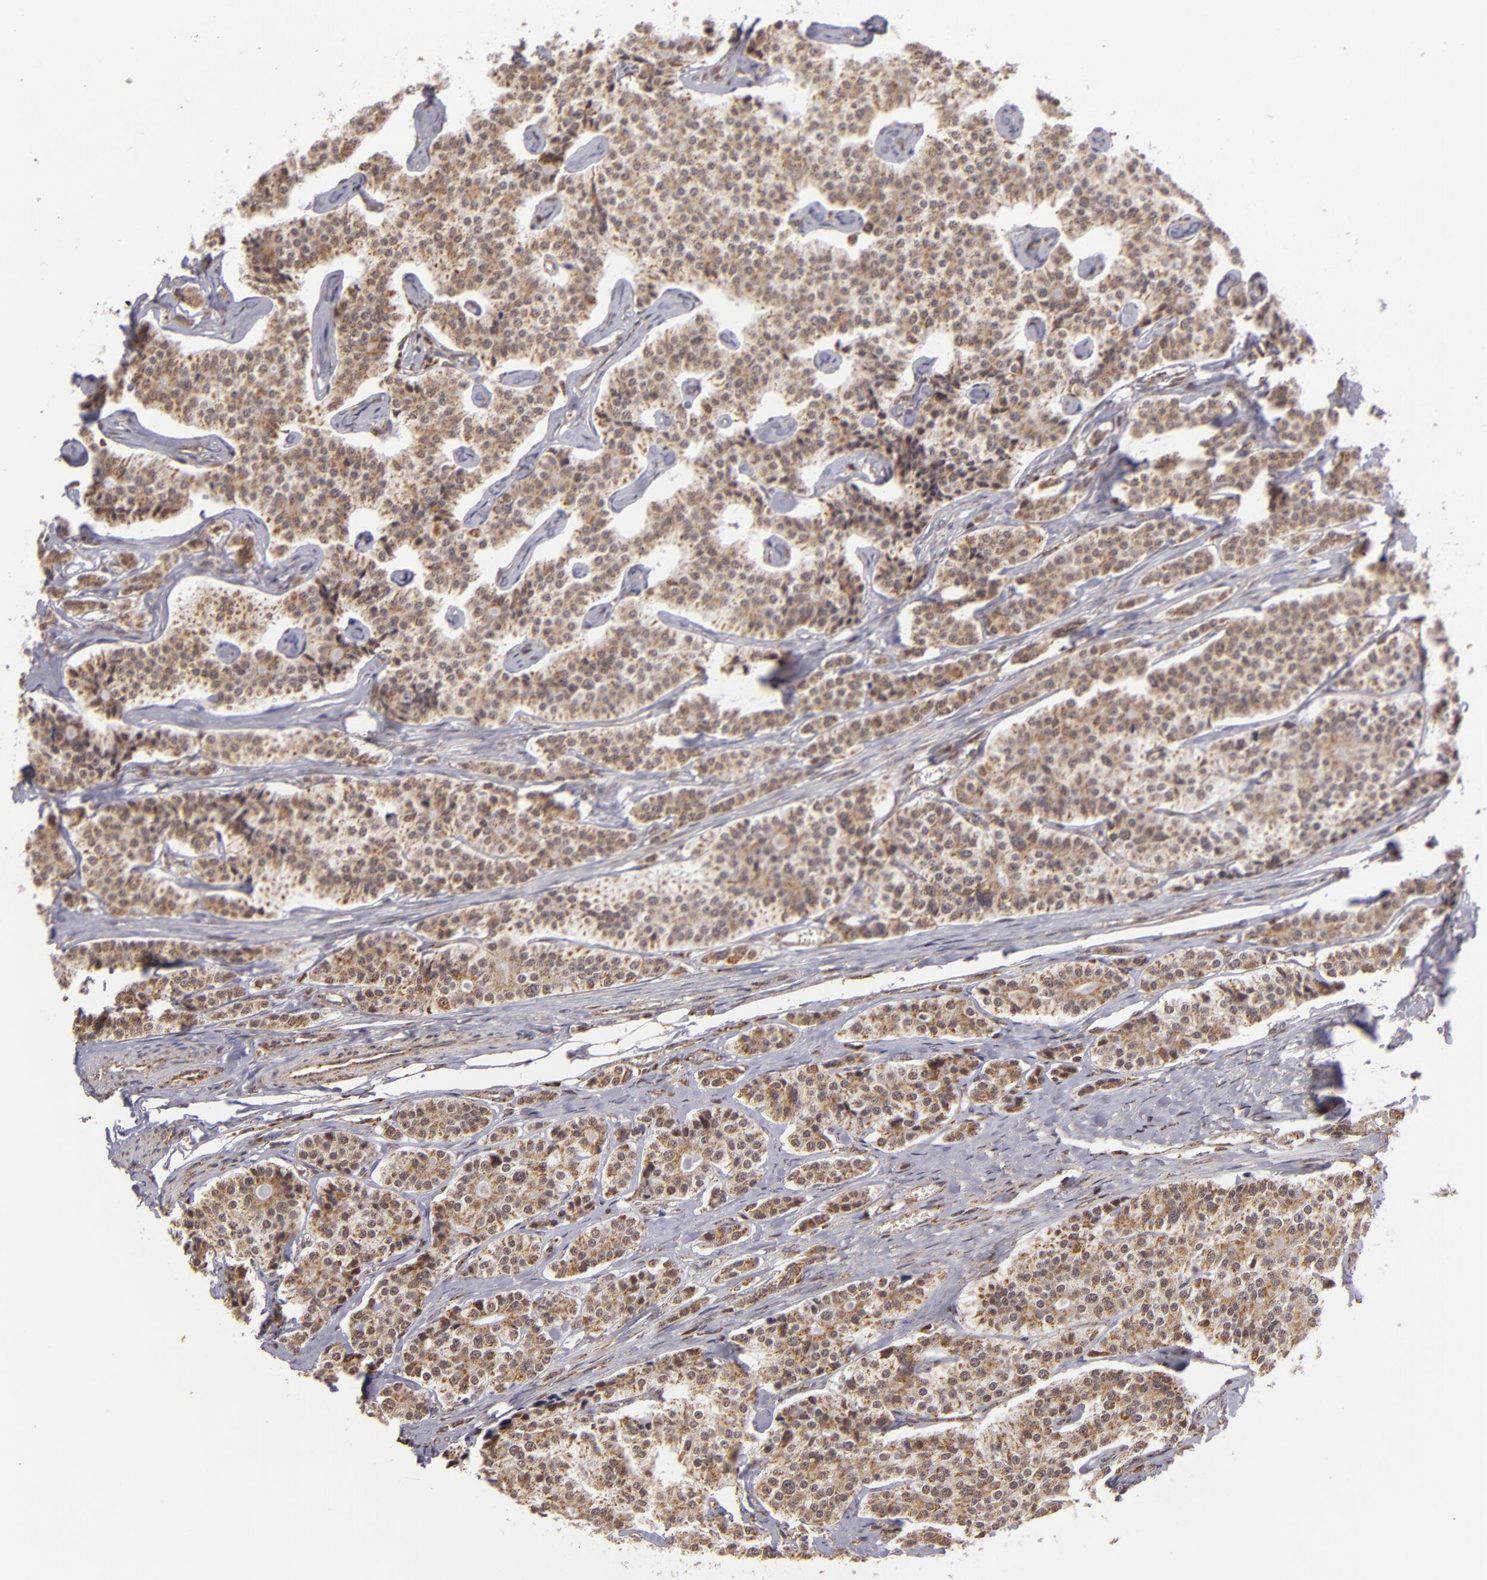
{"staining": {"intensity": "weak", "quantity": ">75%", "location": "cytoplasmic/membranous"}, "tissue": "carcinoid", "cell_type": "Tumor cells", "image_type": "cancer", "snomed": [{"axis": "morphology", "description": "Carcinoid, malignant, NOS"}, {"axis": "topography", "description": "Small intestine"}], "caption": "Brown immunohistochemical staining in malignant carcinoid demonstrates weak cytoplasmic/membranous staining in approximately >75% of tumor cells.", "gene": "MXD1", "patient": {"sex": "male", "age": 63}}